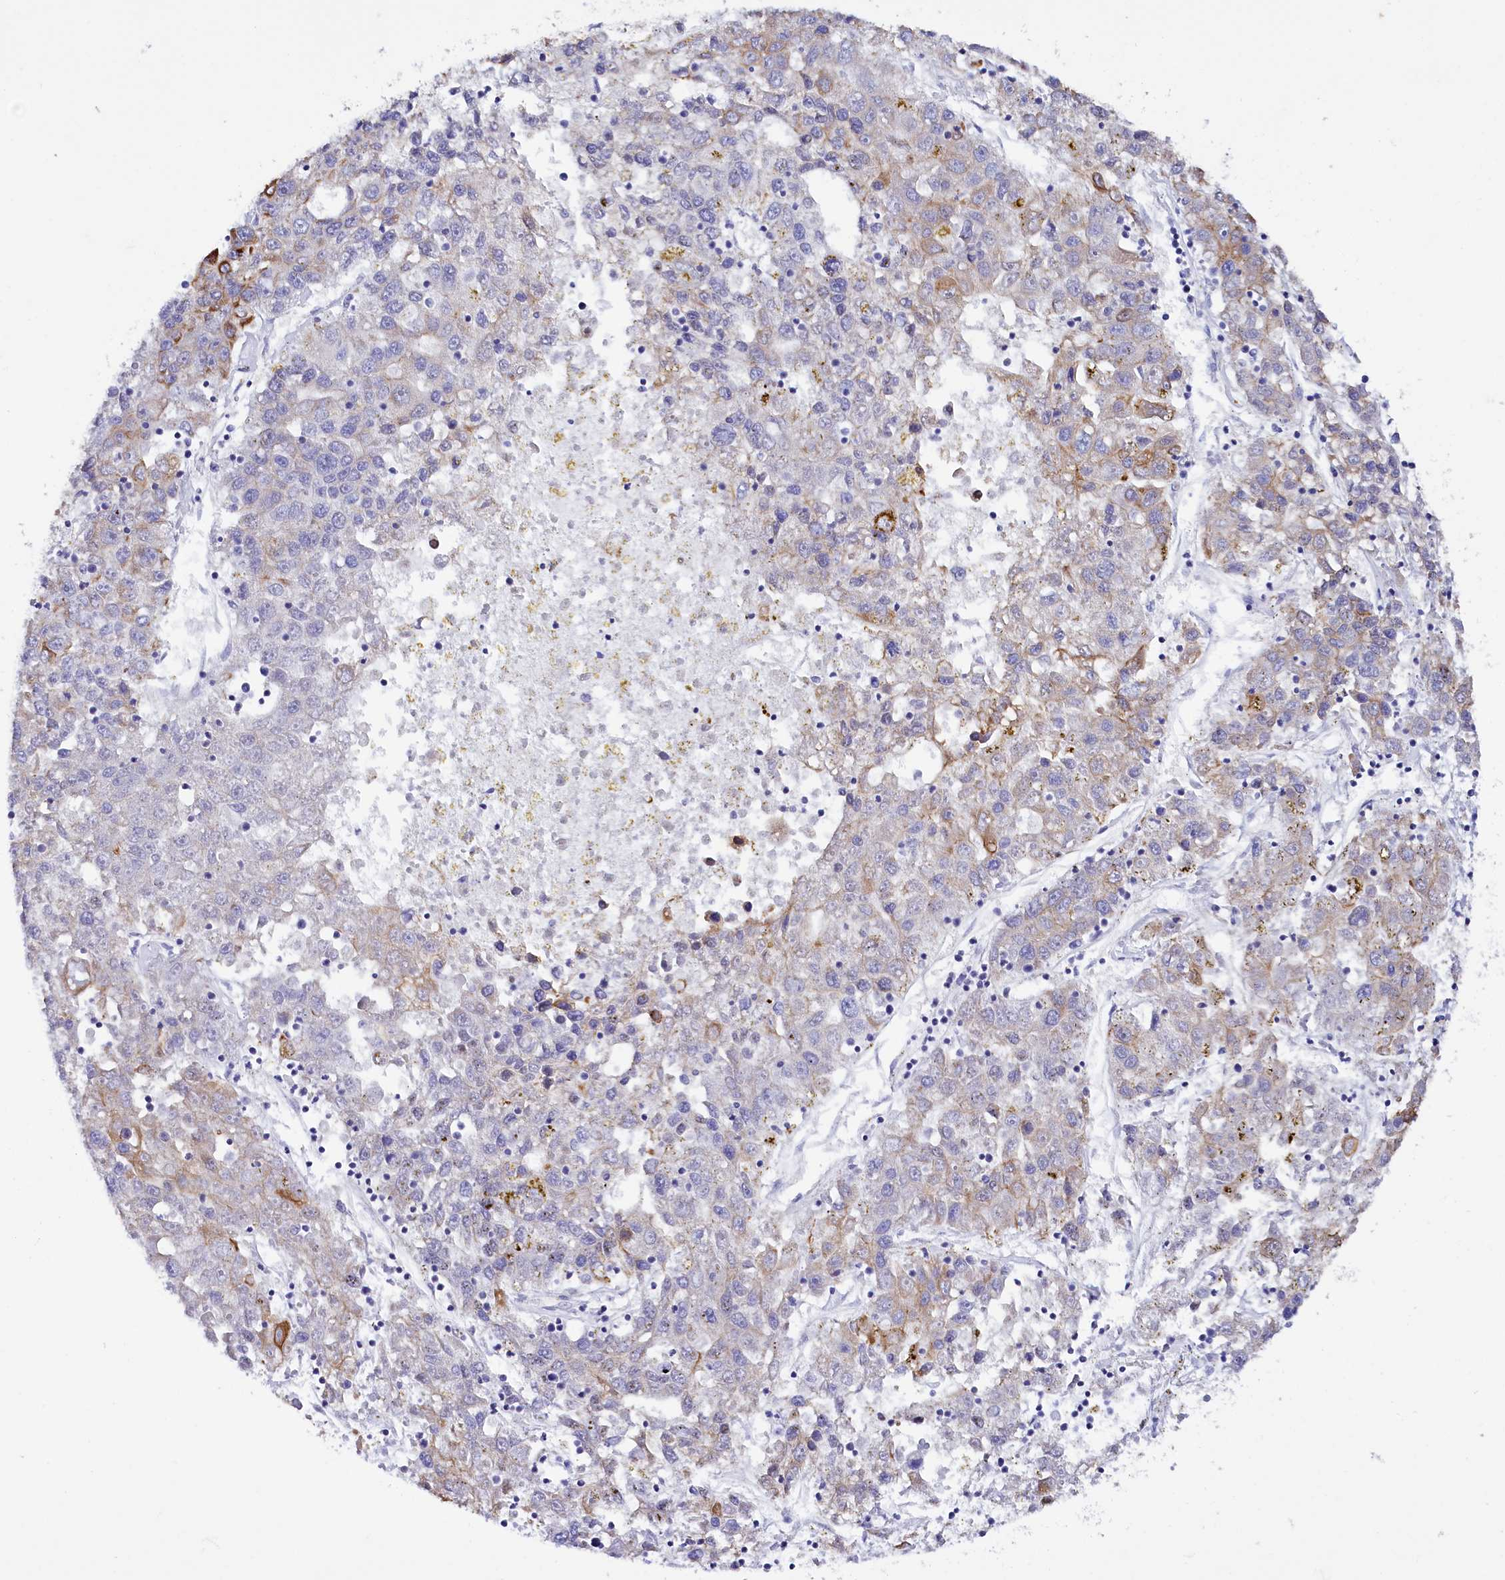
{"staining": {"intensity": "weak", "quantity": "<25%", "location": "cytoplasmic/membranous"}, "tissue": "liver cancer", "cell_type": "Tumor cells", "image_type": "cancer", "snomed": [{"axis": "morphology", "description": "Carcinoma, Hepatocellular, NOS"}, {"axis": "topography", "description": "Liver"}], "caption": "Human liver cancer stained for a protein using IHC shows no staining in tumor cells.", "gene": "FAAP20", "patient": {"sex": "male", "age": 49}}